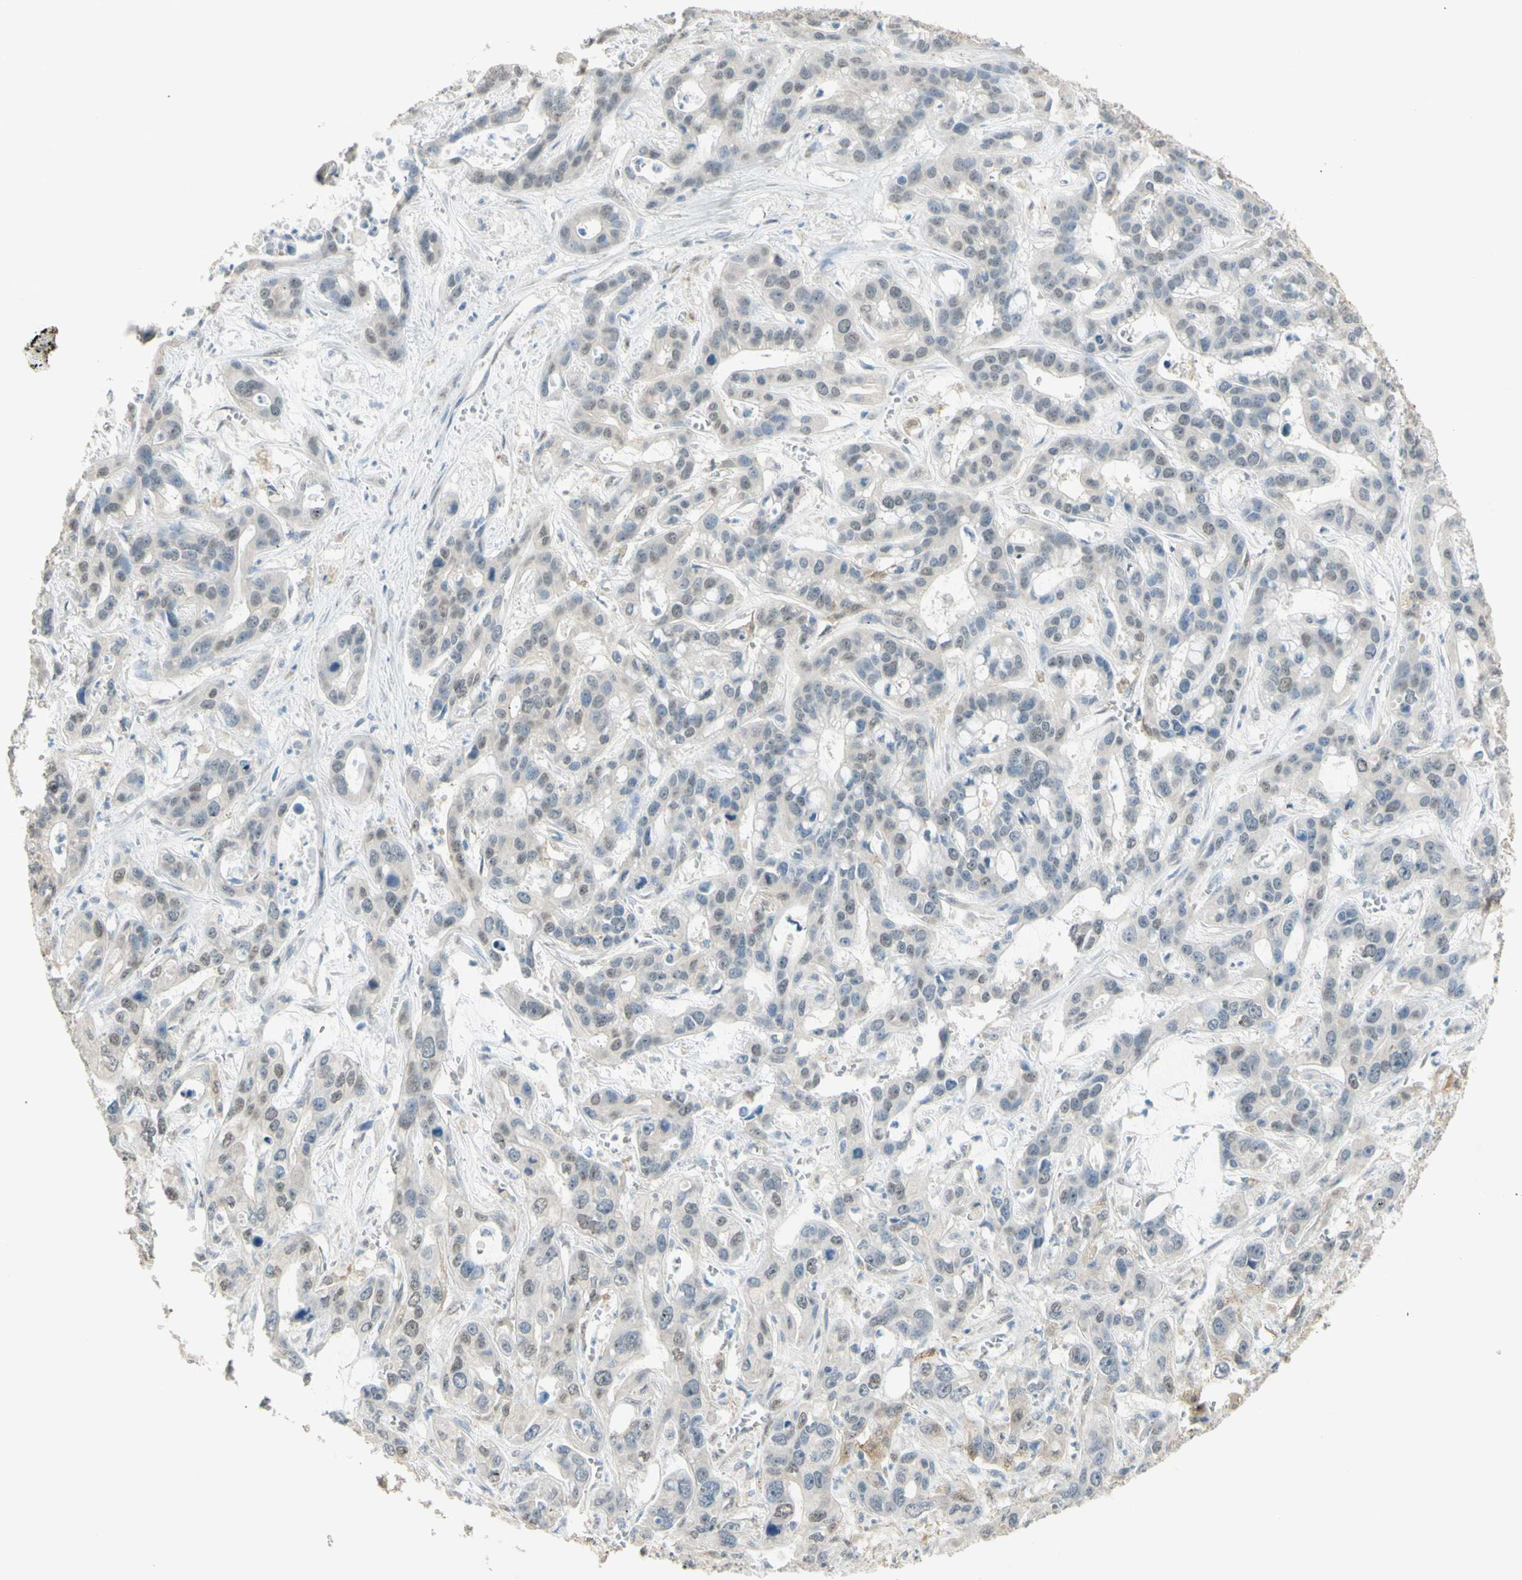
{"staining": {"intensity": "weak", "quantity": "<25%", "location": "nuclear"}, "tissue": "liver cancer", "cell_type": "Tumor cells", "image_type": "cancer", "snomed": [{"axis": "morphology", "description": "Cholangiocarcinoma"}, {"axis": "topography", "description": "Liver"}], "caption": "IHC of human cholangiocarcinoma (liver) reveals no positivity in tumor cells.", "gene": "MUC3A", "patient": {"sex": "female", "age": 65}}